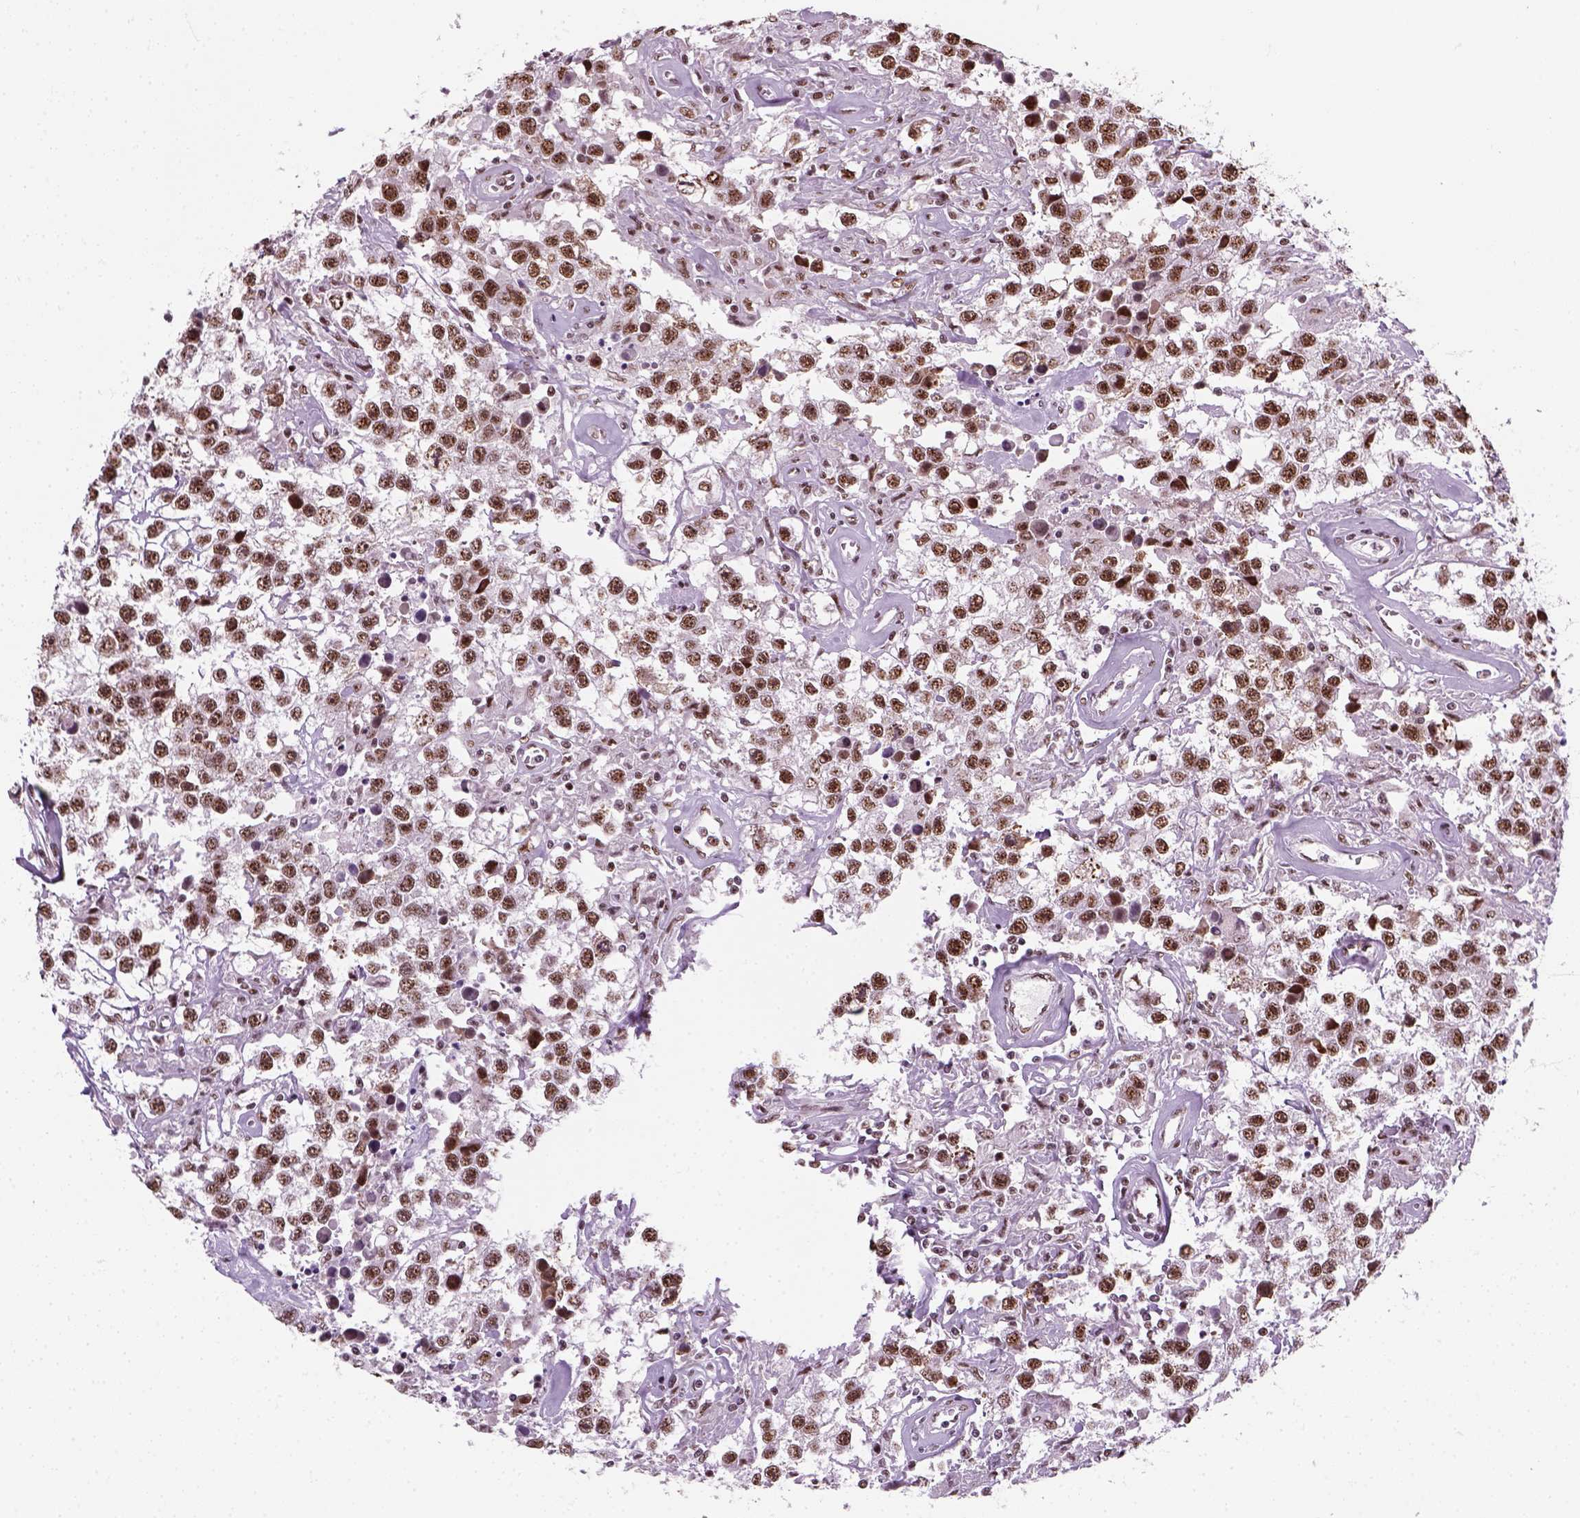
{"staining": {"intensity": "moderate", "quantity": ">75%", "location": "nuclear"}, "tissue": "testis cancer", "cell_type": "Tumor cells", "image_type": "cancer", "snomed": [{"axis": "morphology", "description": "Seminoma, NOS"}, {"axis": "topography", "description": "Testis"}], "caption": "Immunohistochemical staining of human testis cancer (seminoma) shows medium levels of moderate nuclear protein staining in approximately >75% of tumor cells. (DAB IHC, brown staining for protein, blue staining for nuclei).", "gene": "GTF2F1", "patient": {"sex": "male", "age": 43}}